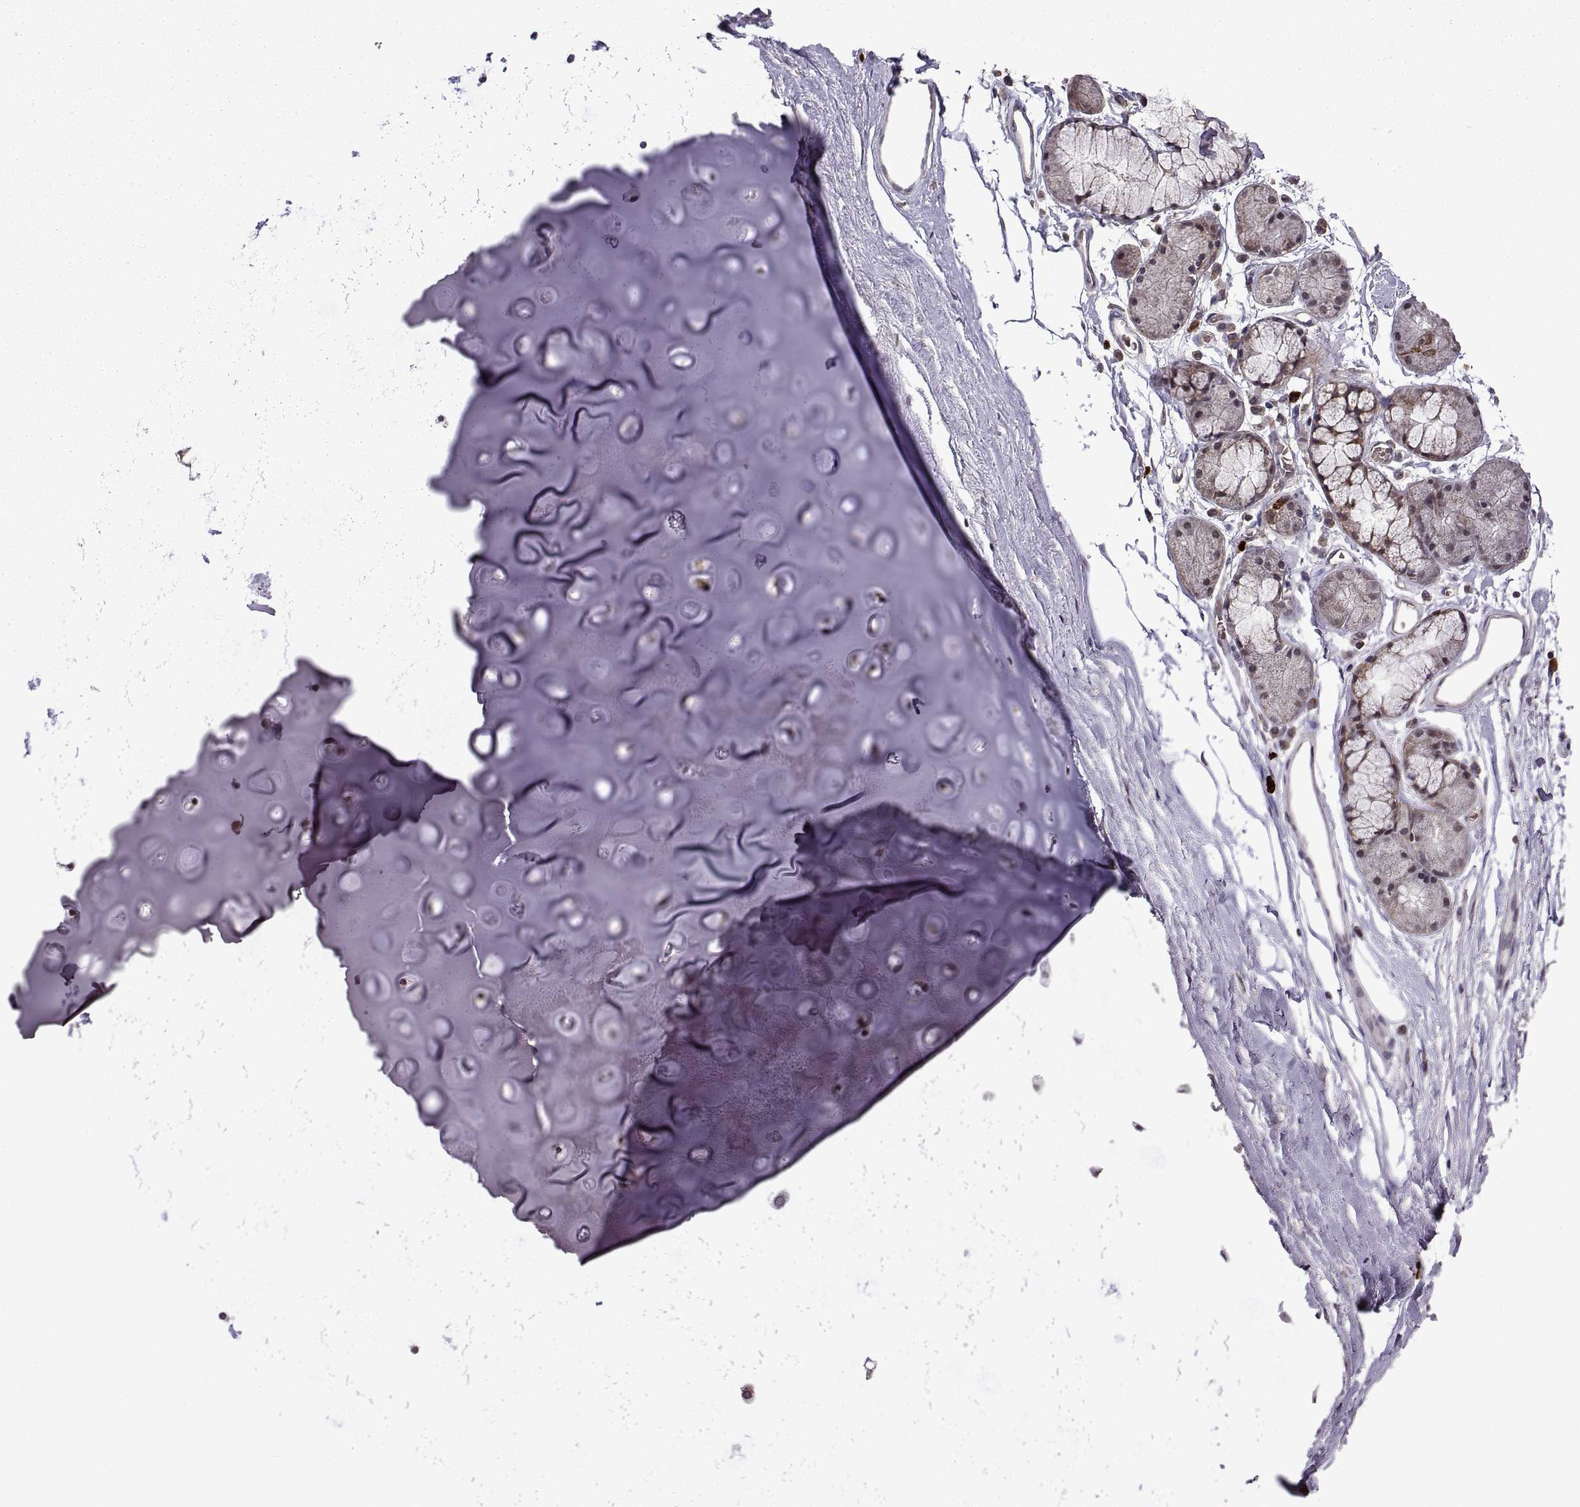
{"staining": {"intensity": "weak", "quantity": "<25%", "location": "cytoplasmic/membranous"}, "tissue": "soft tissue", "cell_type": "Chondrocytes", "image_type": "normal", "snomed": [{"axis": "morphology", "description": "Normal tissue, NOS"}, {"axis": "topography", "description": "Cartilage tissue"}, {"axis": "topography", "description": "Bronchus"}], "caption": "Immunohistochemical staining of benign soft tissue demonstrates no significant expression in chondrocytes.", "gene": "TAB2", "patient": {"sex": "female", "age": 79}}